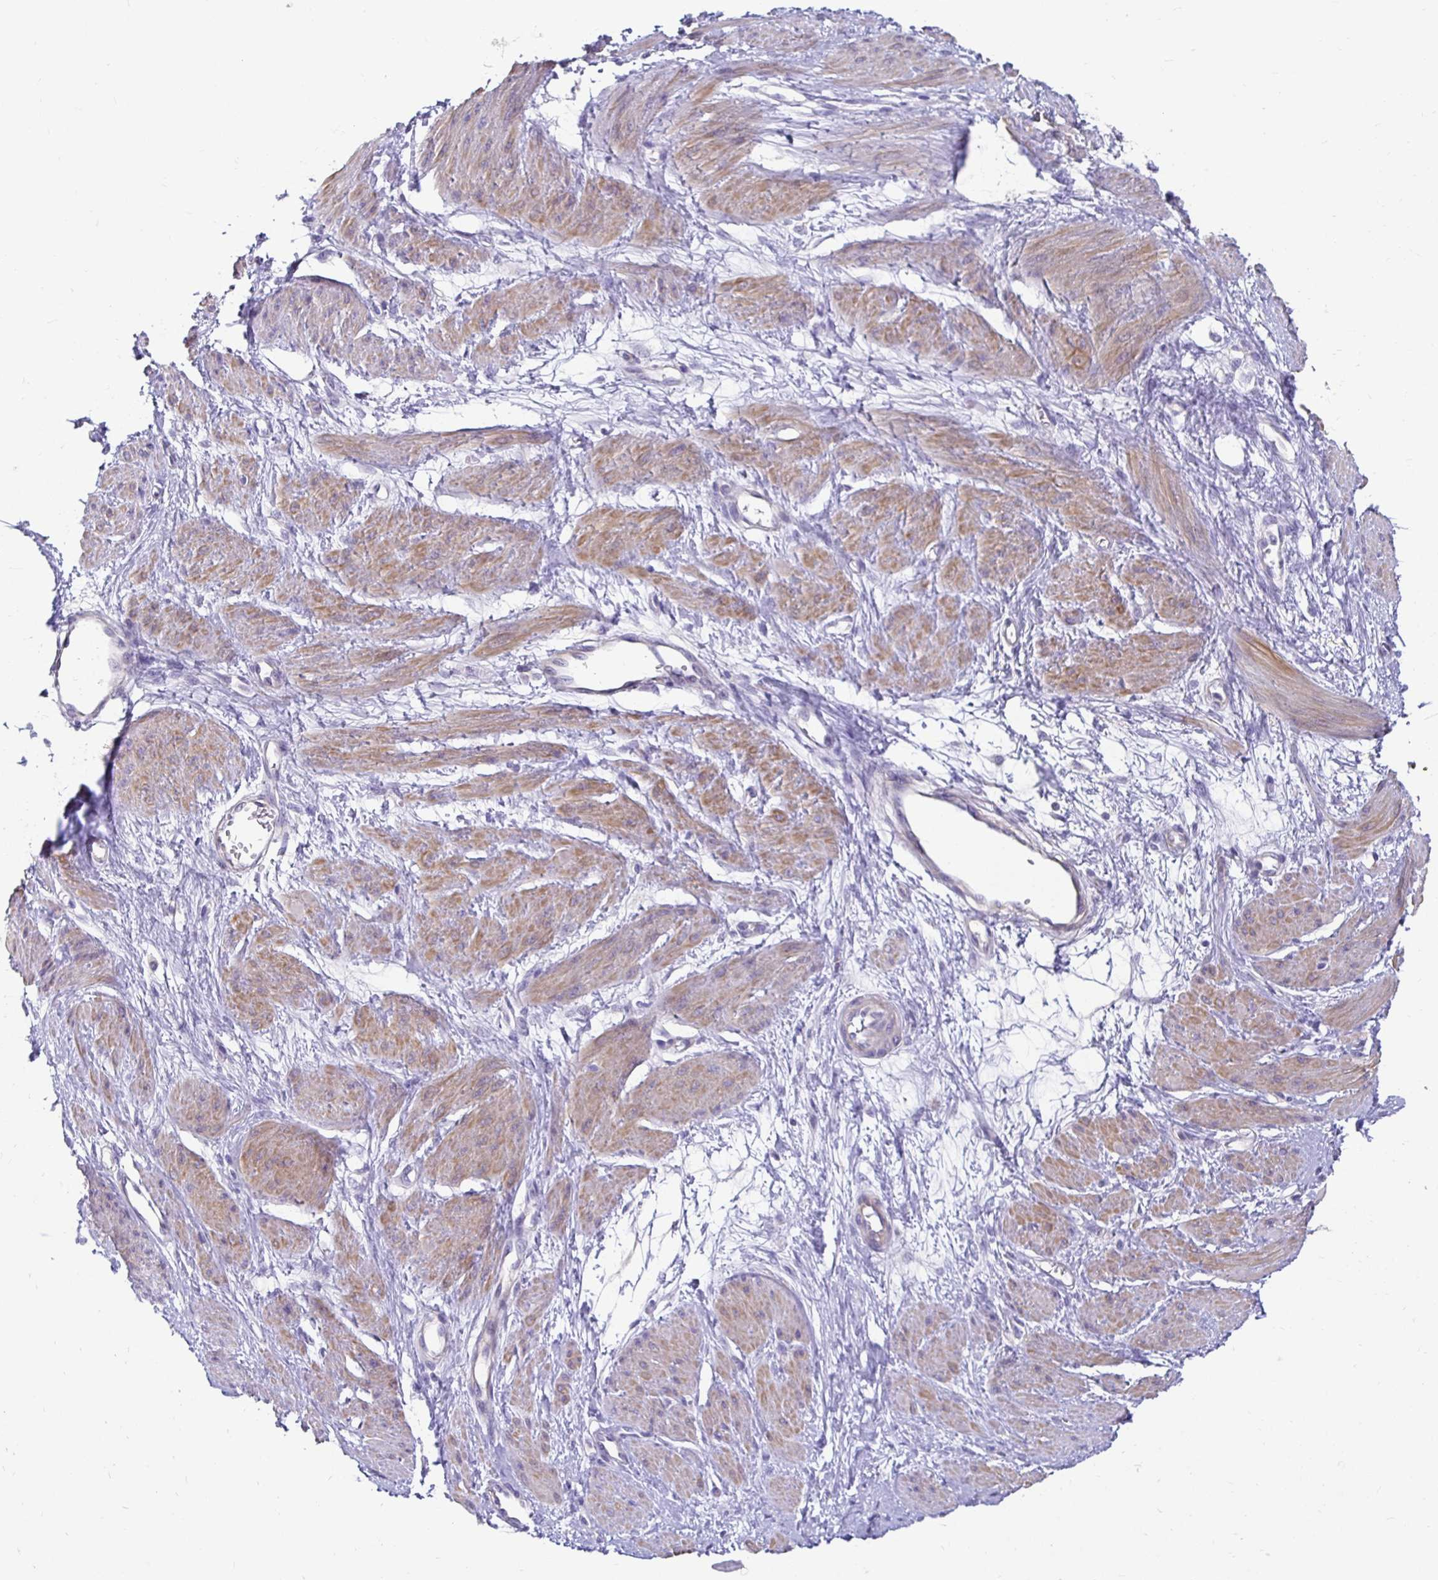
{"staining": {"intensity": "weak", "quantity": ">75%", "location": "cytoplasmic/membranous"}, "tissue": "smooth muscle", "cell_type": "Smooth muscle cells", "image_type": "normal", "snomed": [{"axis": "morphology", "description": "Normal tissue, NOS"}, {"axis": "topography", "description": "Smooth muscle"}, {"axis": "topography", "description": "Uterus"}], "caption": "DAB (3,3'-diaminobenzidine) immunohistochemical staining of normal human smooth muscle reveals weak cytoplasmic/membranous protein expression in about >75% of smooth muscle cells.", "gene": "AKAP6", "patient": {"sex": "female", "age": 39}}